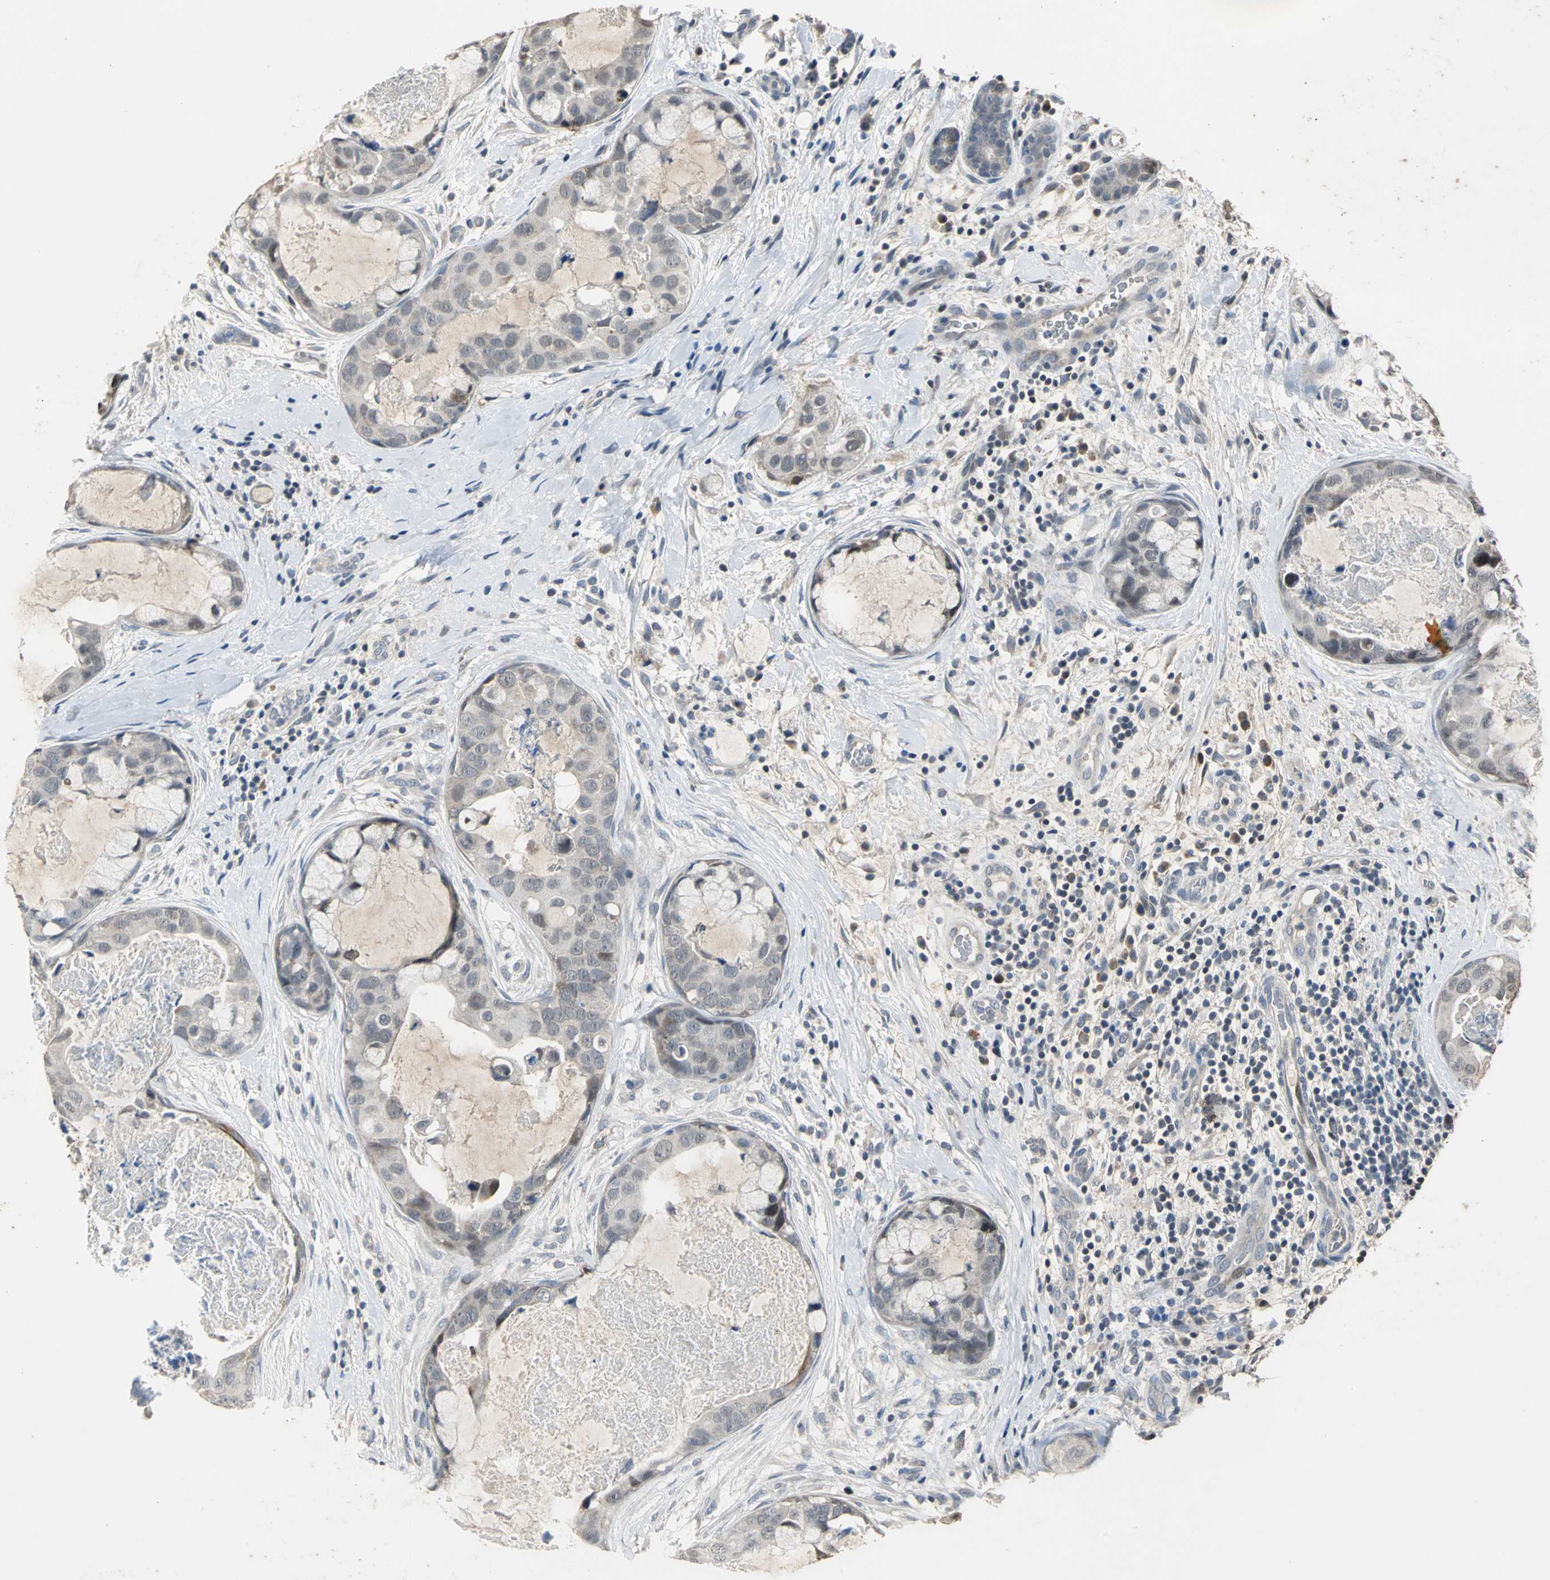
{"staining": {"intensity": "weak", "quantity": ">75%", "location": "cytoplasmic/membranous"}, "tissue": "breast cancer", "cell_type": "Tumor cells", "image_type": "cancer", "snomed": [{"axis": "morphology", "description": "Duct carcinoma"}, {"axis": "topography", "description": "Breast"}], "caption": "Immunohistochemical staining of human breast cancer (infiltrating ductal carcinoma) reveals low levels of weak cytoplasmic/membranous protein expression in about >75% of tumor cells.", "gene": "JADE3", "patient": {"sex": "female", "age": 40}}